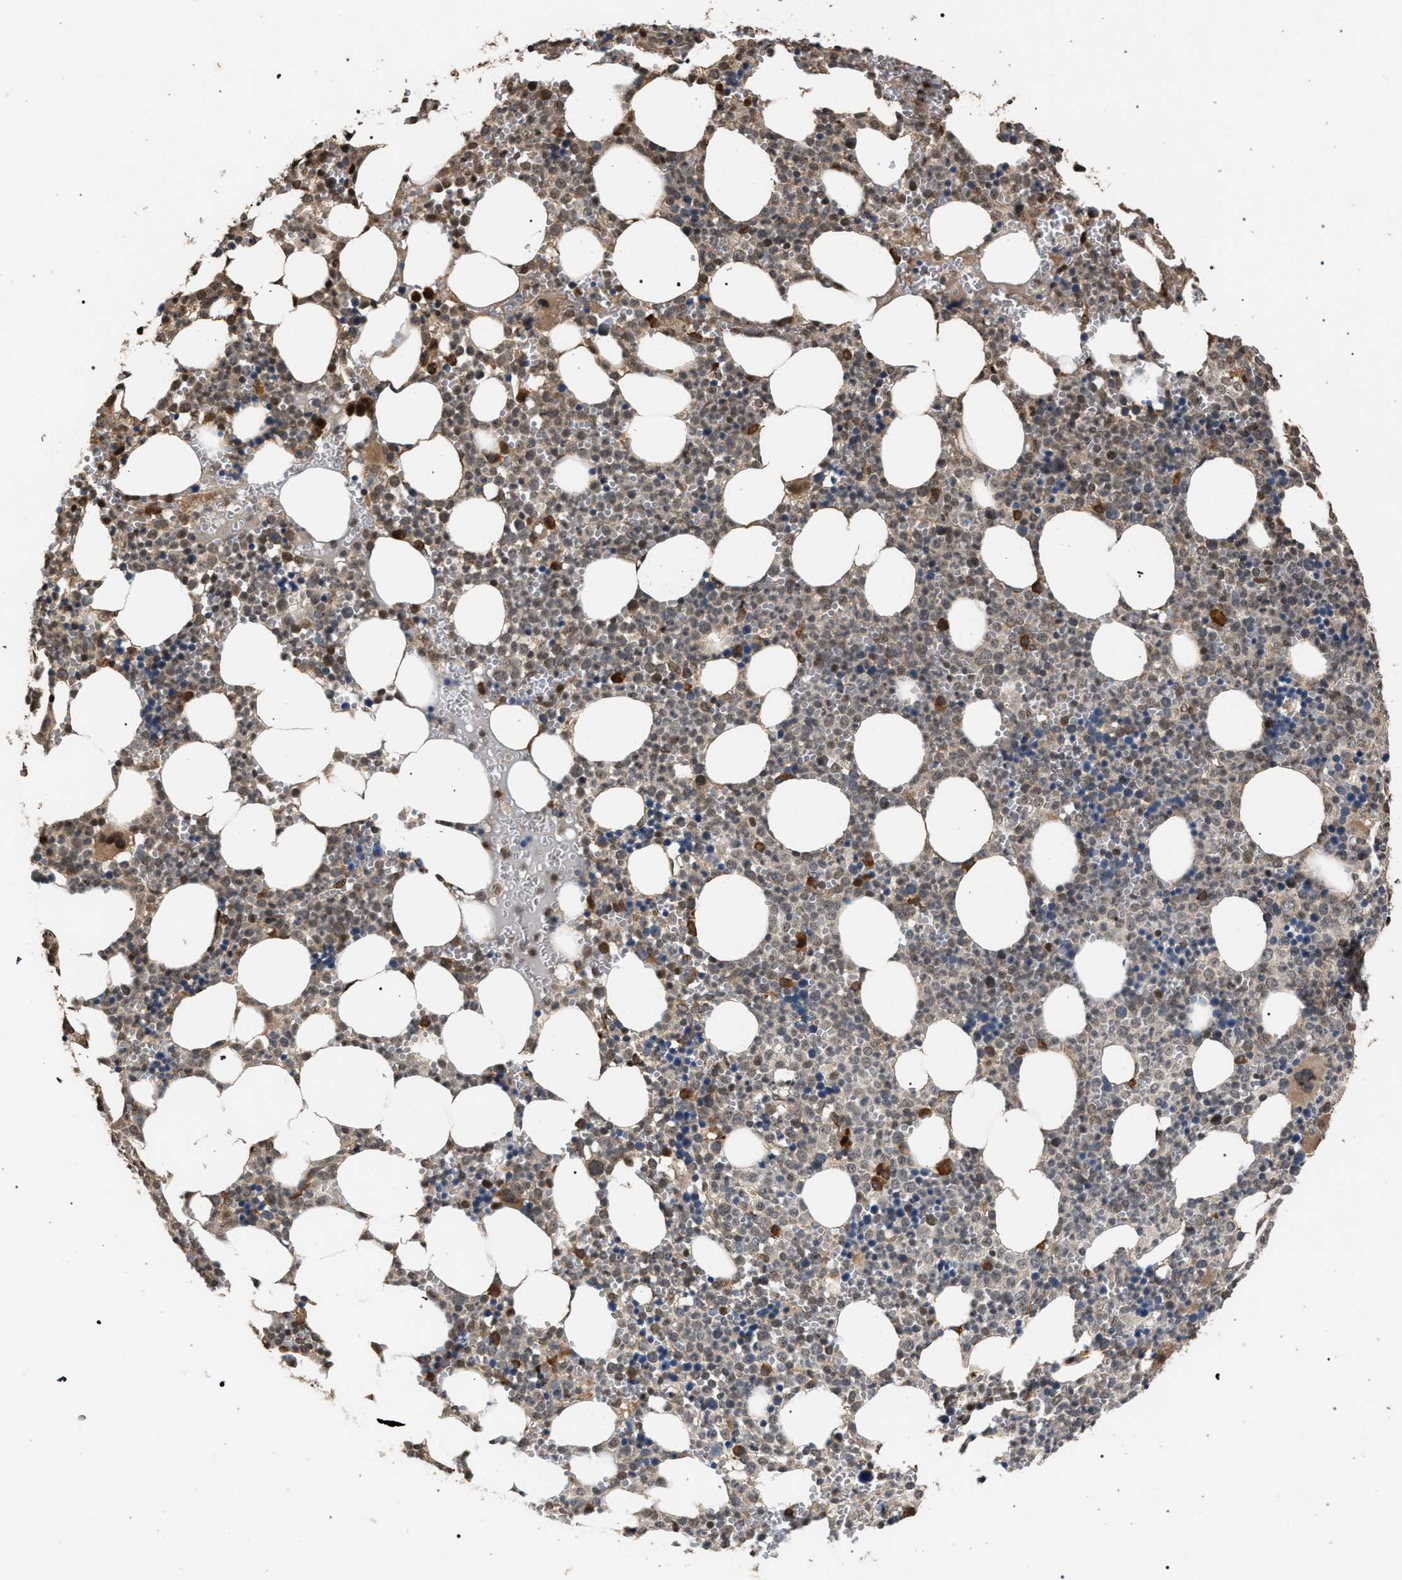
{"staining": {"intensity": "moderate", "quantity": "25%-75%", "location": "cytoplasmic/membranous"}, "tissue": "bone marrow", "cell_type": "Hematopoietic cells", "image_type": "normal", "snomed": [{"axis": "morphology", "description": "Normal tissue, NOS"}, {"axis": "morphology", "description": "Inflammation, NOS"}, {"axis": "topography", "description": "Bone marrow"}], "caption": "This micrograph exhibits benign bone marrow stained with immunohistochemistry (IHC) to label a protein in brown. The cytoplasmic/membranous of hematopoietic cells show moderate positivity for the protein. Nuclei are counter-stained blue.", "gene": "NAA35", "patient": {"sex": "female", "age": 67}}